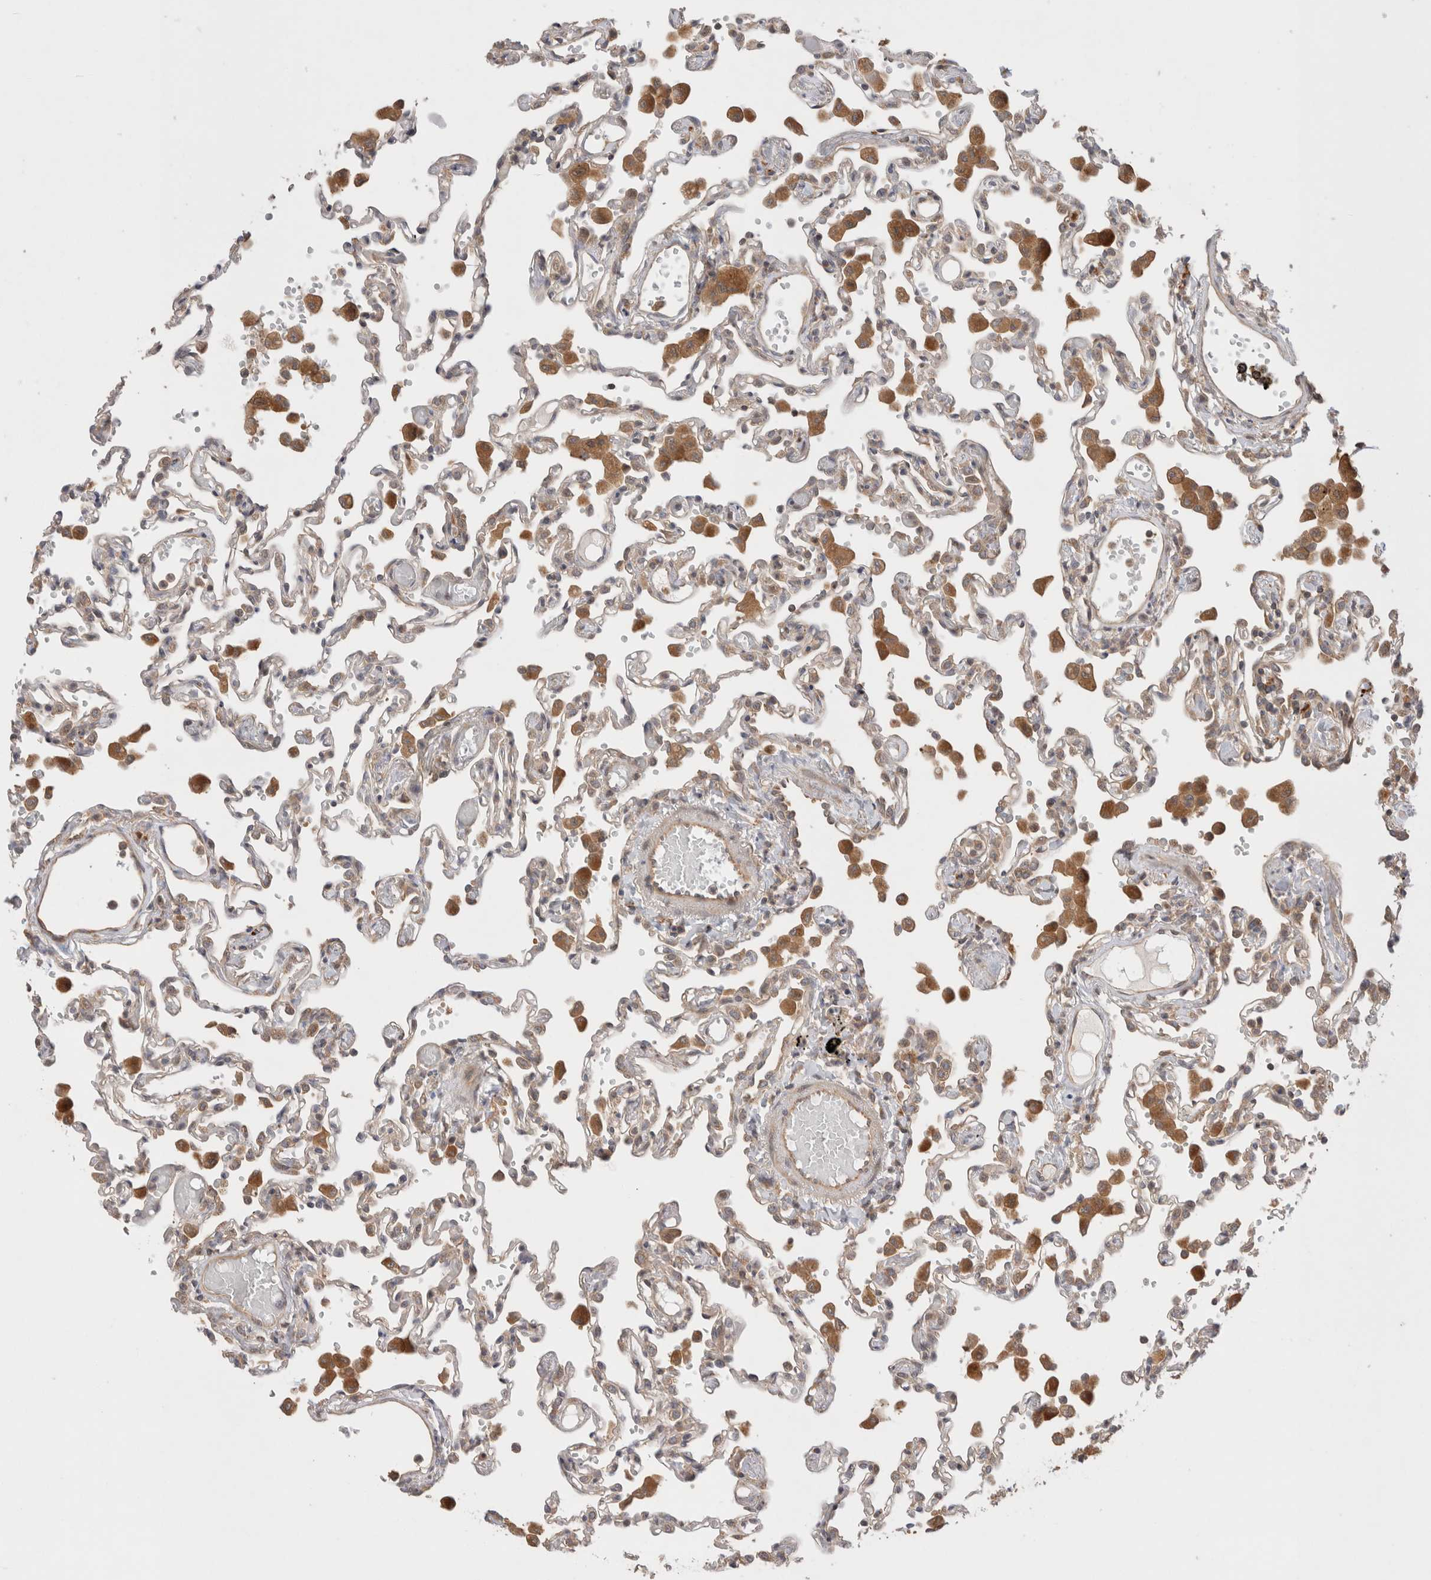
{"staining": {"intensity": "weak", "quantity": ">75%", "location": "cytoplasmic/membranous"}, "tissue": "lung", "cell_type": "Alveolar cells", "image_type": "normal", "snomed": [{"axis": "morphology", "description": "Normal tissue, NOS"}, {"axis": "topography", "description": "Bronchus"}, {"axis": "topography", "description": "Lung"}], "caption": "Immunohistochemical staining of benign human lung reveals >75% levels of weak cytoplasmic/membranous protein positivity in about >75% of alveolar cells. Immunohistochemistry (ihc) stains the protein in brown and the nuclei are stained blue.", "gene": "VPS28", "patient": {"sex": "female", "age": 49}}